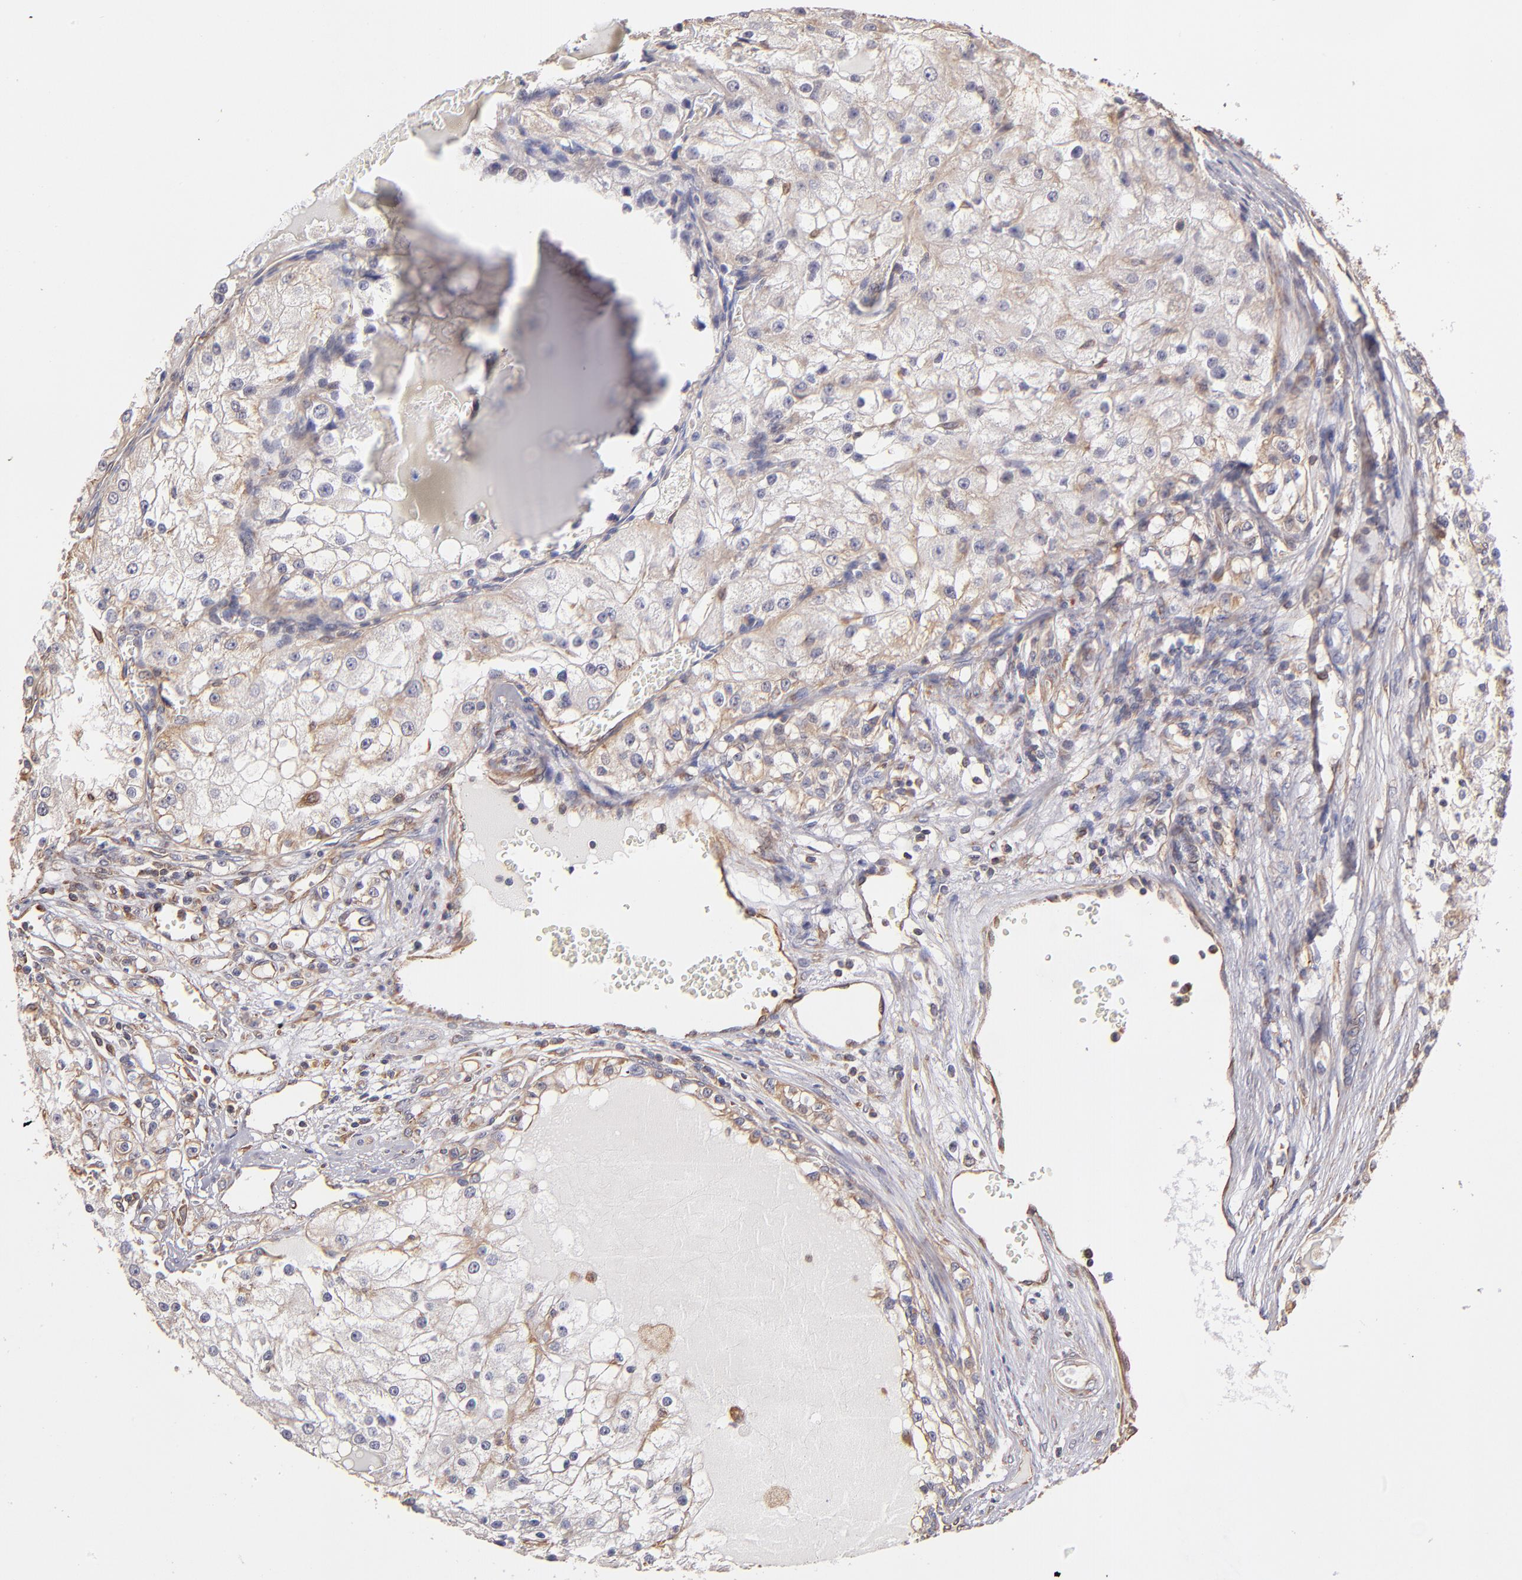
{"staining": {"intensity": "weak", "quantity": "25%-75%", "location": "cytoplasmic/membranous"}, "tissue": "renal cancer", "cell_type": "Tumor cells", "image_type": "cancer", "snomed": [{"axis": "morphology", "description": "Adenocarcinoma, NOS"}, {"axis": "topography", "description": "Kidney"}], "caption": "Protein positivity by IHC demonstrates weak cytoplasmic/membranous positivity in about 25%-75% of tumor cells in renal cancer (adenocarcinoma). (DAB (3,3'-diaminobenzidine) = brown stain, brightfield microscopy at high magnification).", "gene": "ABCC1", "patient": {"sex": "female", "age": 74}}